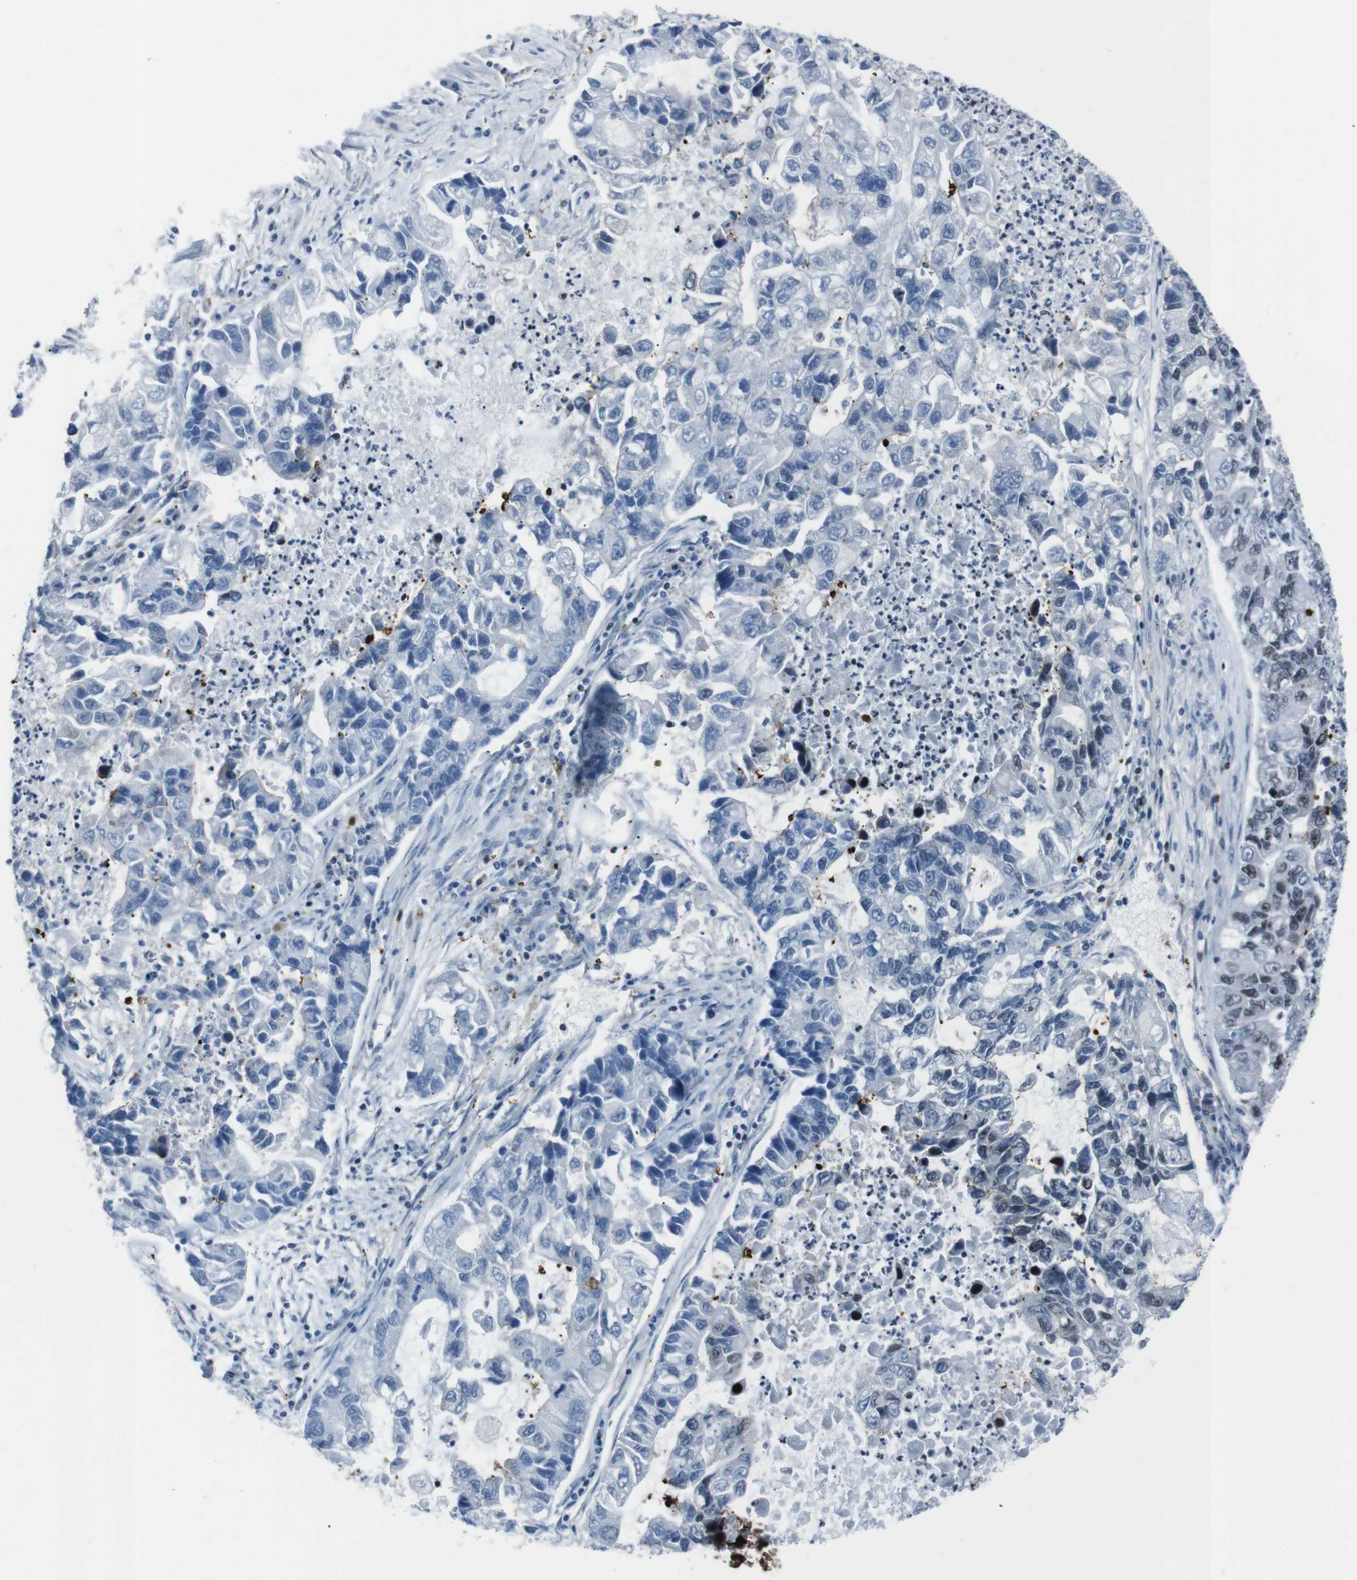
{"staining": {"intensity": "moderate", "quantity": "<25%", "location": "nuclear"}, "tissue": "lung cancer", "cell_type": "Tumor cells", "image_type": "cancer", "snomed": [{"axis": "morphology", "description": "Adenocarcinoma, NOS"}, {"axis": "topography", "description": "Lung"}], "caption": "Immunohistochemistry image of neoplastic tissue: lung cancer stained using IHC demonstrates low levels of moderate protein expression localized specifically in the nuclear of tumor cells, appearing as a nuclear brown color.", "gene": "HNRNPU", "patient": {"sex": "female", "age": 51}}